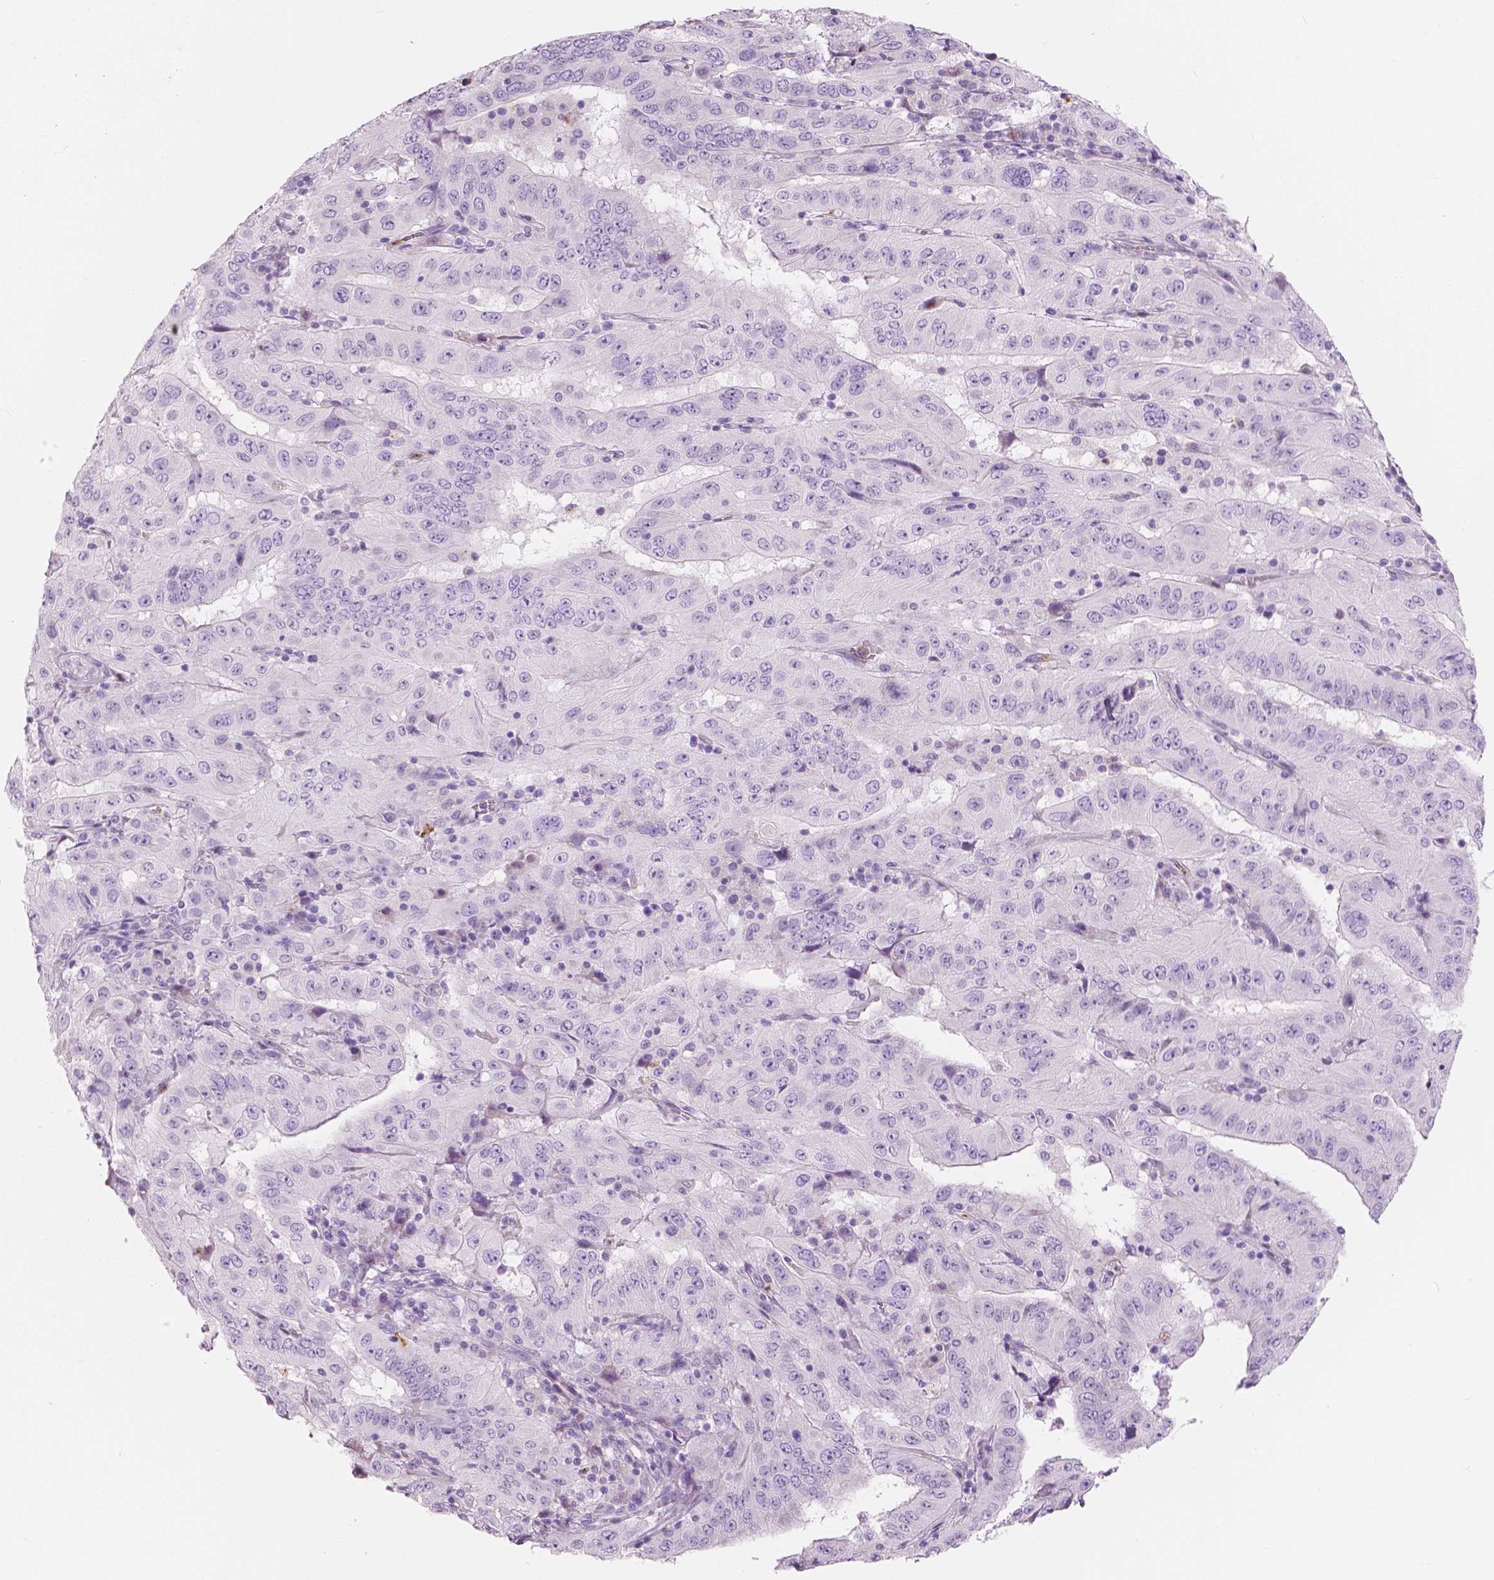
{"staining": {"intensity": "negative", "quantity": "none", "location": "none"}, "tissue": "pancreatic cancer", "cell_type": "Tumor cells", "image_type": "cancer", "snomed": [{"axis": "morphology", "description": "Adenocarcinoma, NOS"}, {"axis": "topography", "description": "Pancreas"}], "caption": "Tumor cells show no significant staining in pancreatic cancer (adenocarcinoma). Brightfield microscopy of immunohistochemistry stained with DAB (3,3'-diaminobenzidine) (brown) and hematoxylin (blue), captured at high magnification.", "gene": "CXCR2", "patient": {"sex": "male", "age": 63}}